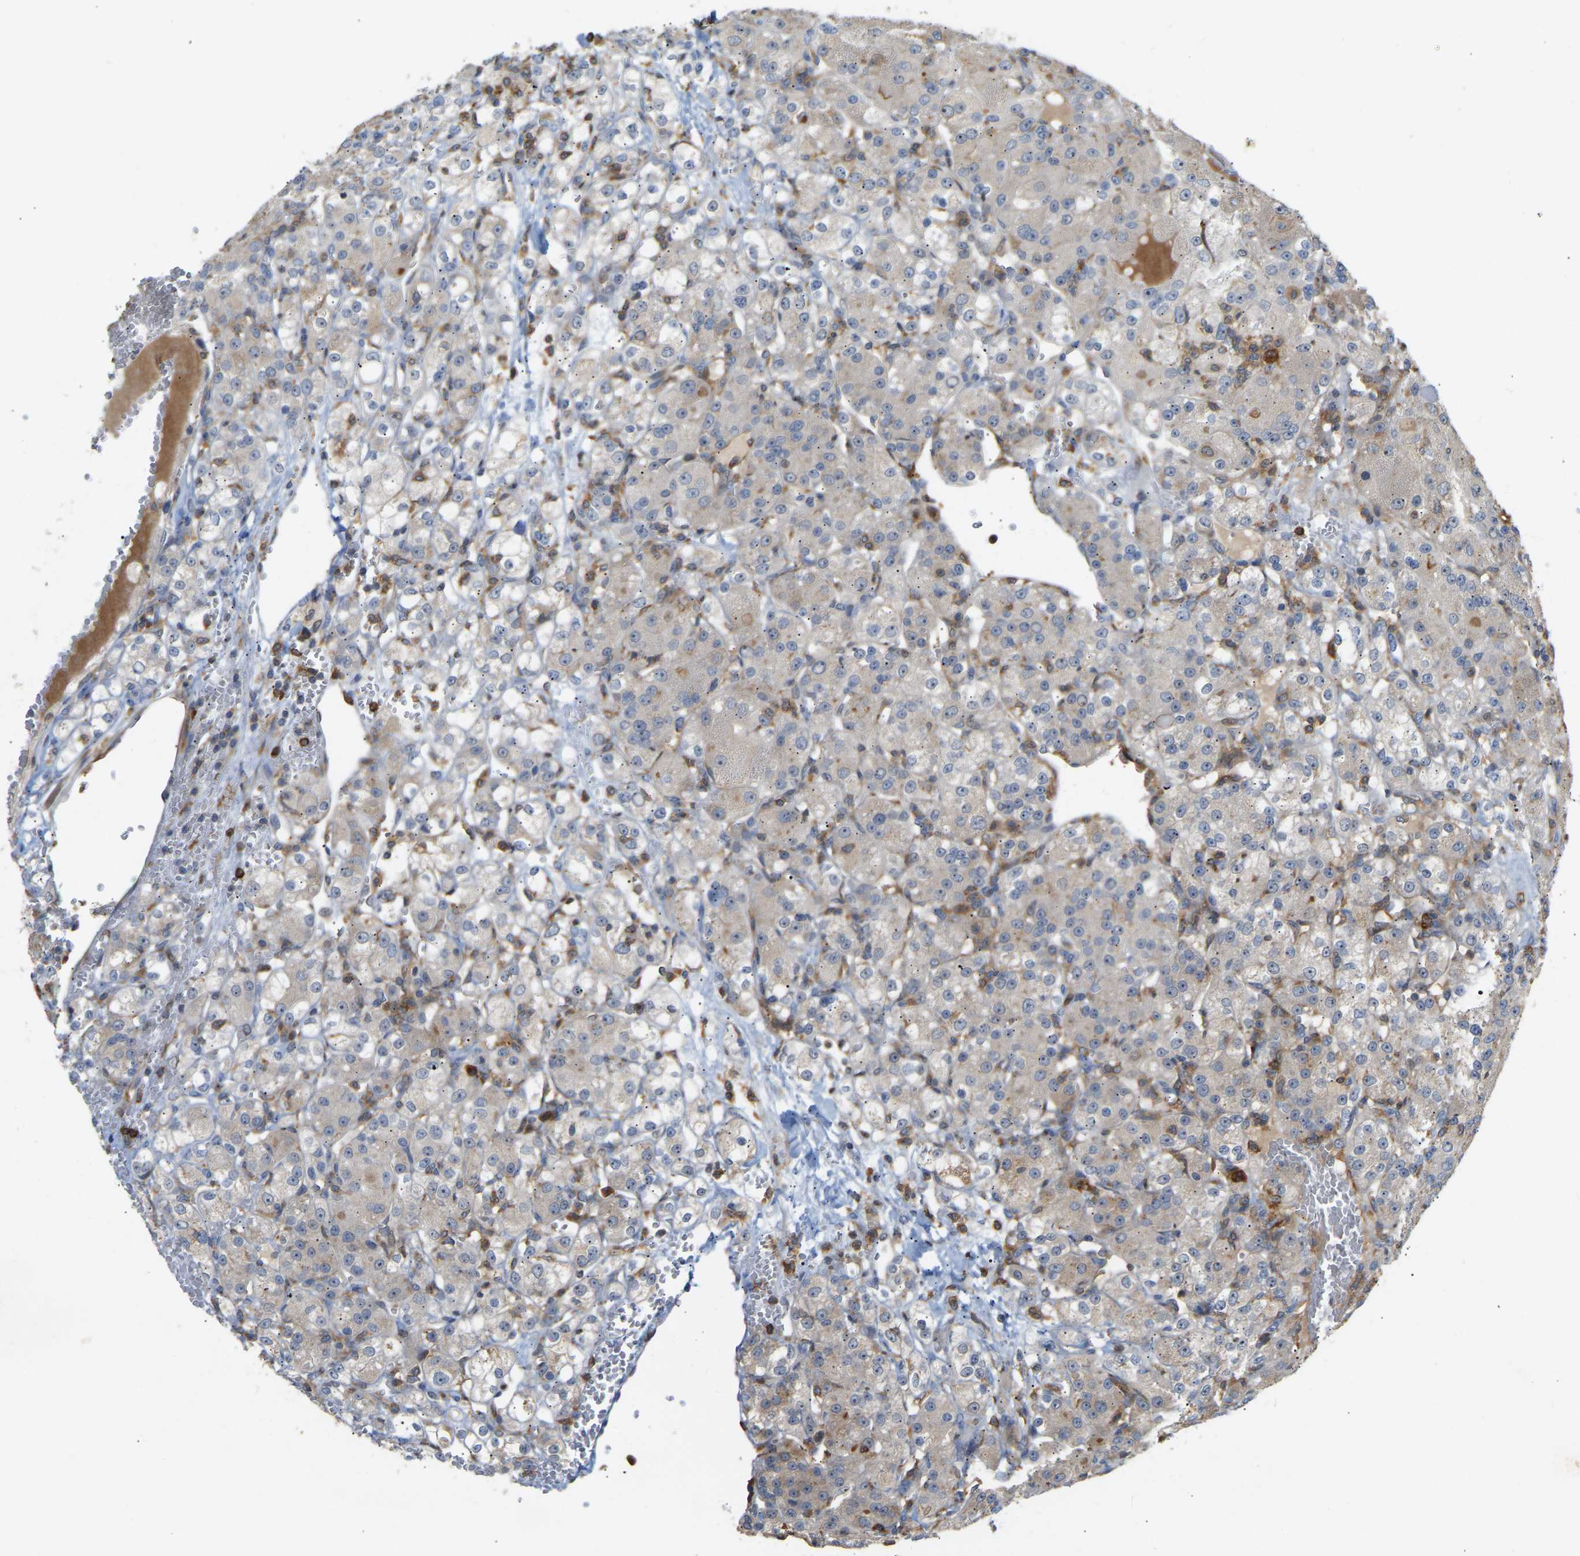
{"staining": {"intensity": "weak", "quantity": "<25%", "location": "cytoplasmic/membranous"}, "tissue": "renal cancer", "cell_type": "Tumor cells", "image_type": "cancer", "snomed": [{"axis": "morphology", "description": "Normal tissue, NOS"}, {"axis": "morphology", "description": "Adenocarcinoma, NOS"}, {"axis": "topography", "description": "Kidney"}], "caption": "High magnification brightfield microscopy of renal cancer (adenocarcinoma) stained with DAB (brown) and counterstained with hematoxylin (blue): tumor cells show no significant expression.", "gene": "PLCG2", "patient": {"sex": "male", "age": 61}}